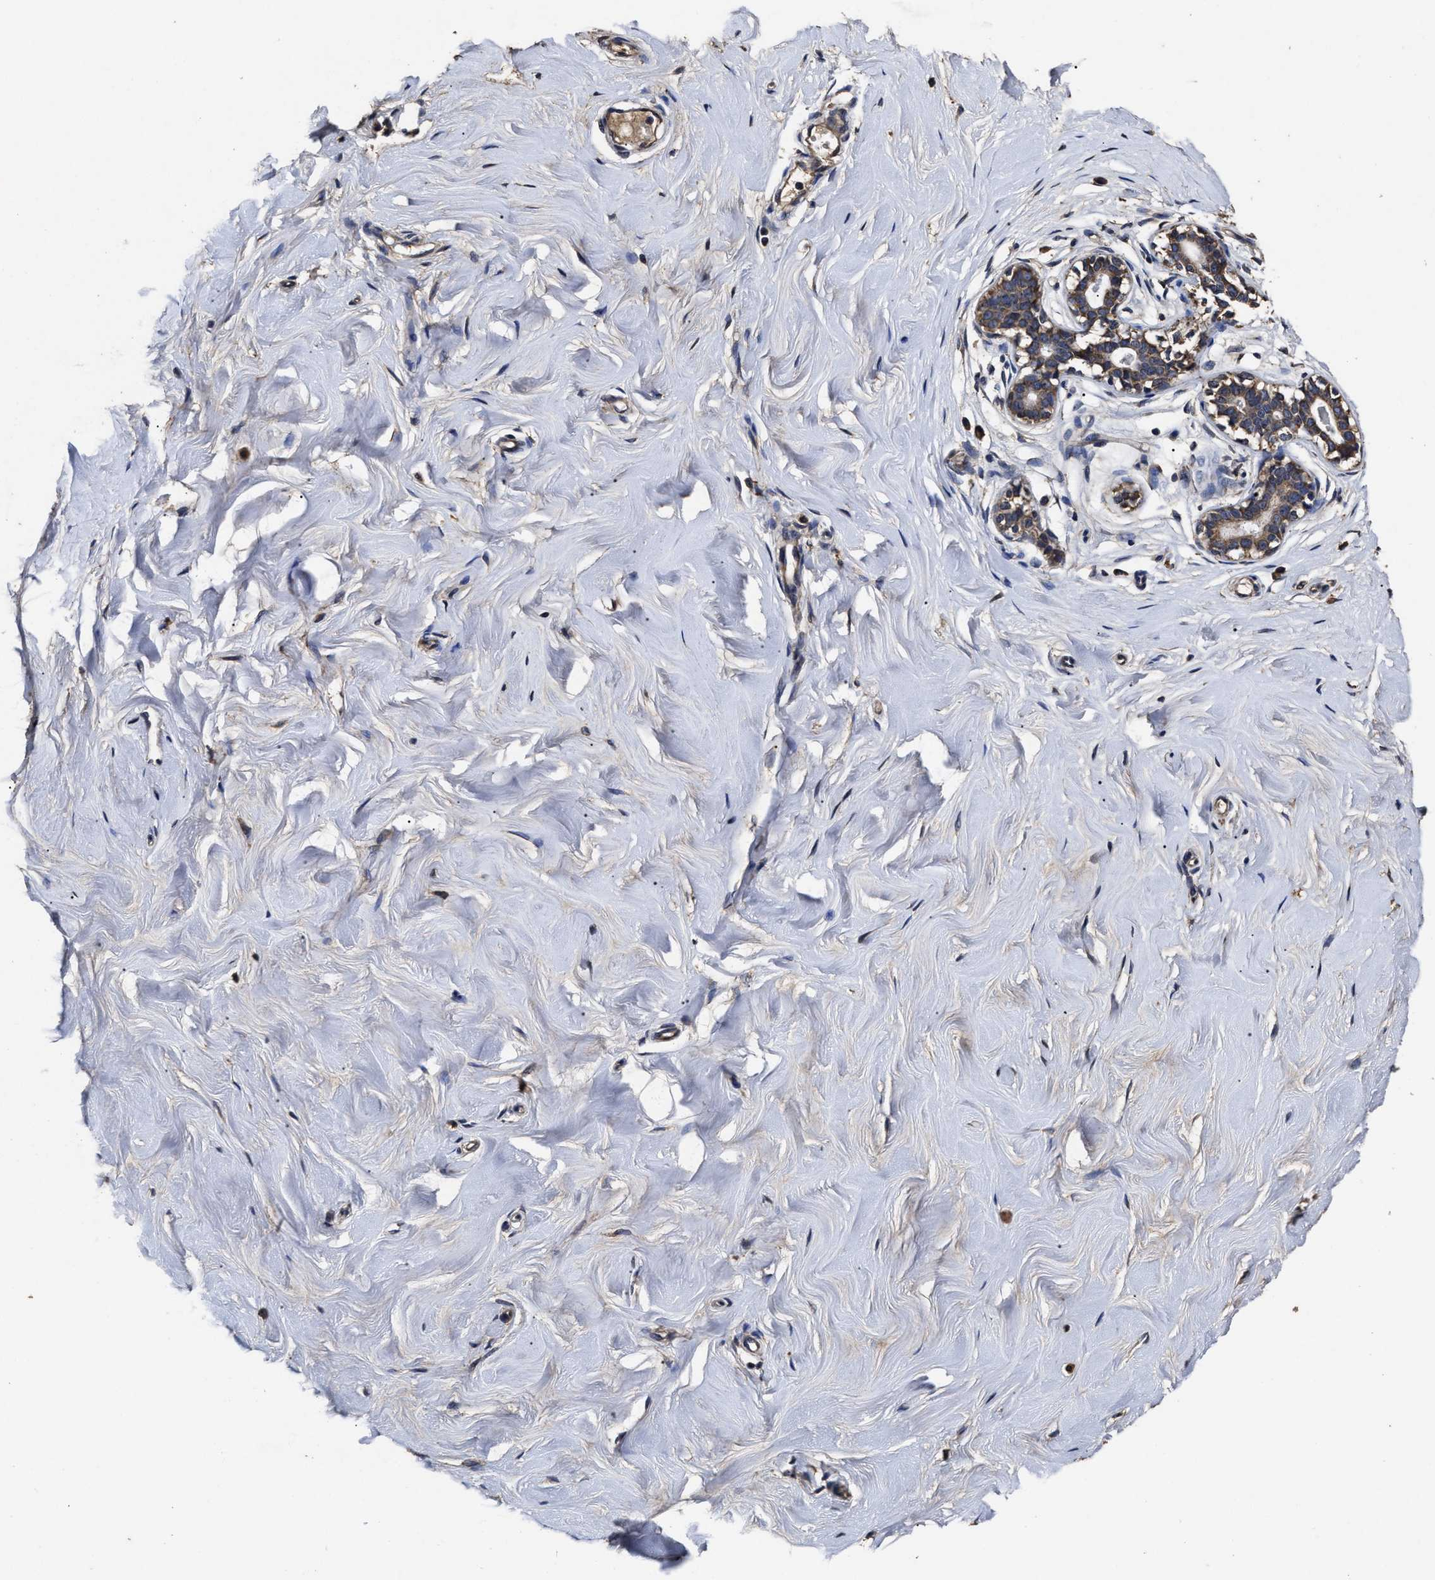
{"staining": {"intensity": "moderate", "quantity": ">75%", "location": "cytoplasmic/membranous"}, "tissue": "breast", "cell_type": "Adipocytes", "image_type": "normal", "snomed": [{"axis": "morphology", "description": "Normal tissue, NOS"}, {"axis": "topography", "description": "Breast"}], "caption": "Unremarkable breast reveals moderate cytoplasmic/membranous staining in approximately >75% of adipocytes, visualized by immunohistochemistry.", "gene": "PPM1K", "patient": {"sex": "female", "age": 23}}